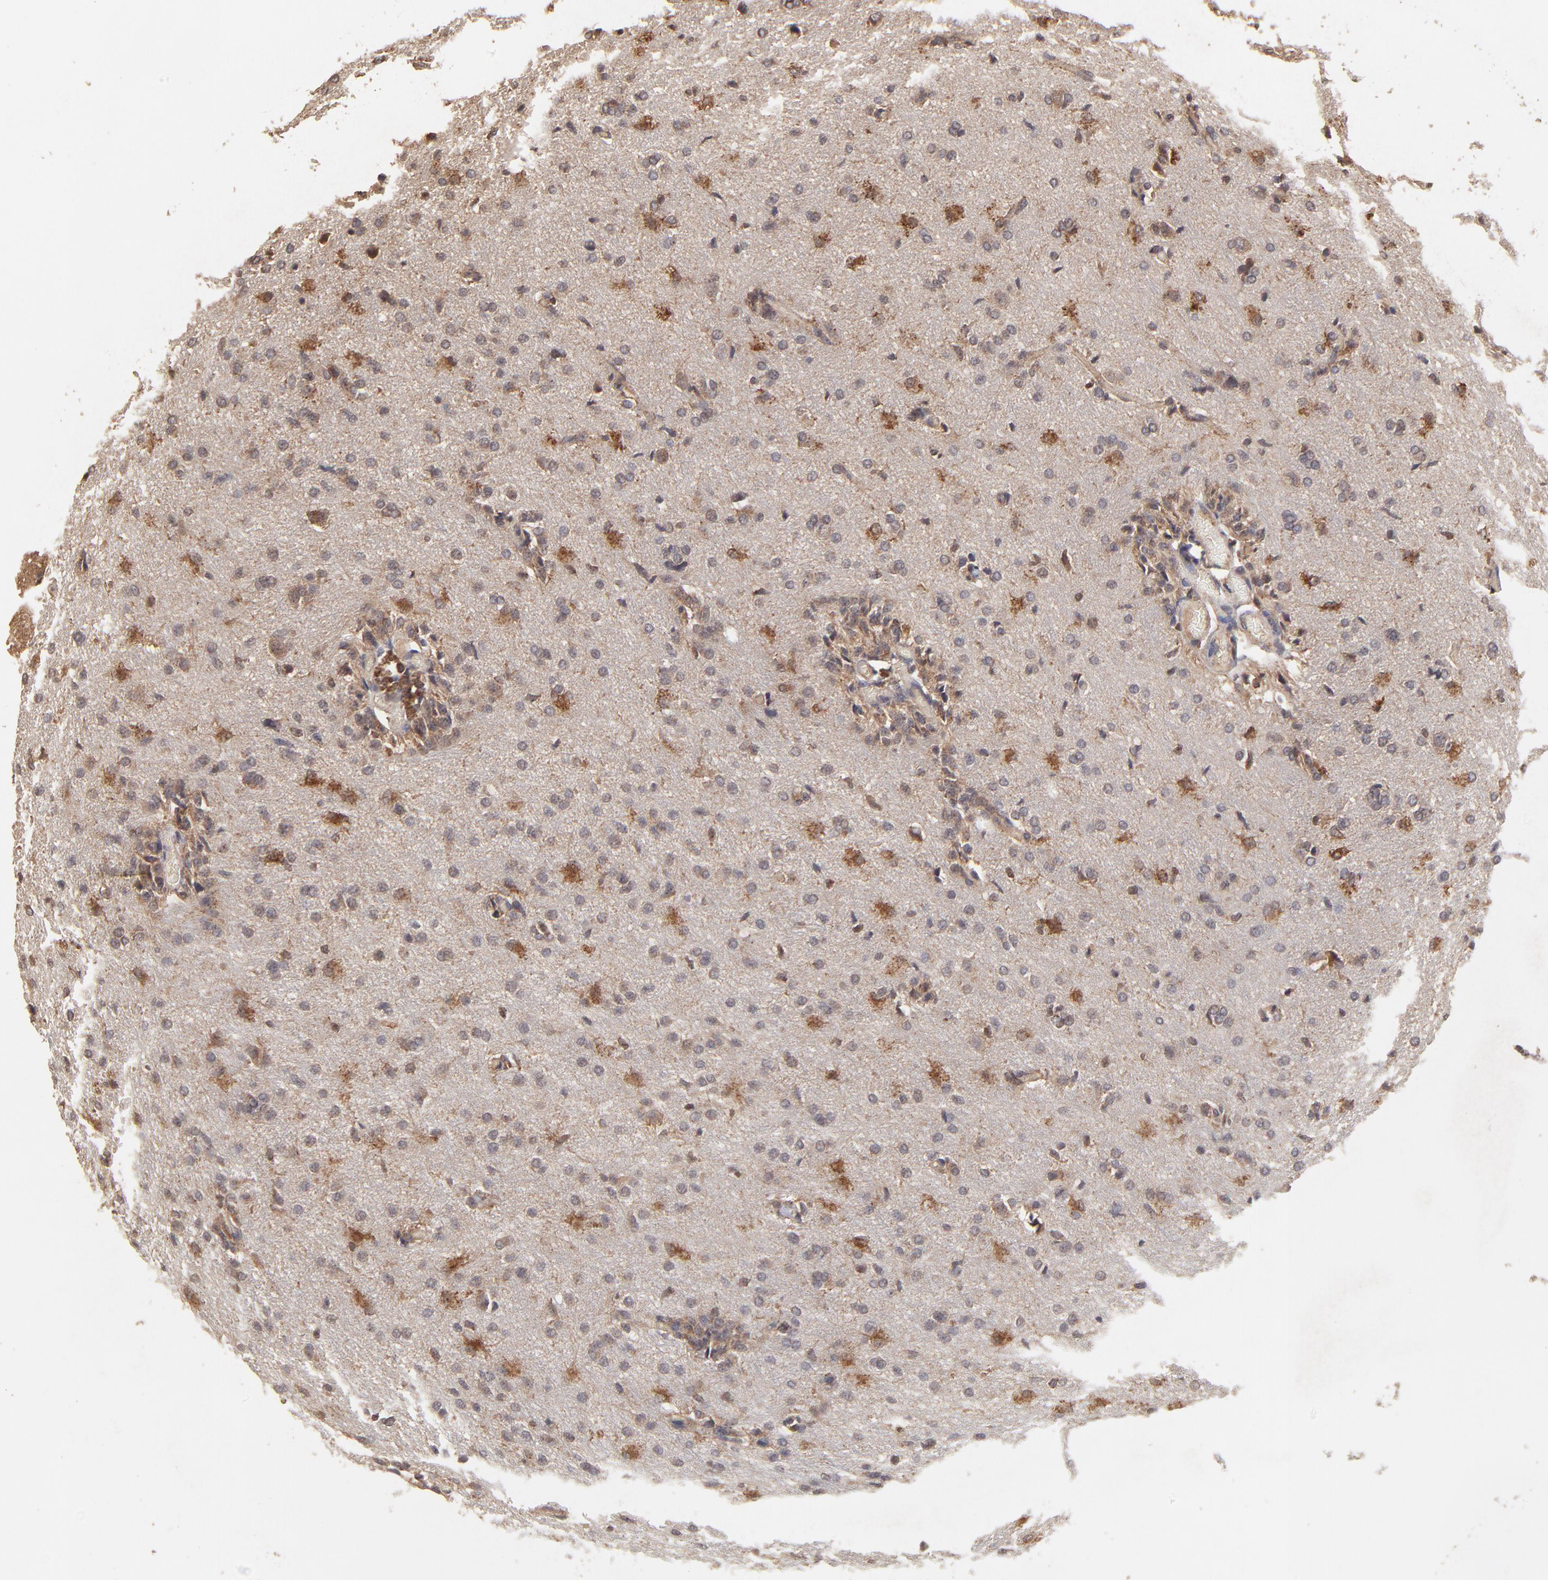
{"staining": {"intensity": "moderate", "quantity": "25%-75%", "location": "cytoplasmic/membranous"}, "tissue": "glioma", "cell_type": "Tumor cells", "image_type": "cancer", "snomed": [{"axis": "morphology", "description": "Glioma, malignant, High grade"}, {"axis": "topography", "description": "Brain"}], "caption": "Protein expression analysis of human malignant glioma (high-grade) reveals moderate cytoplasmic/membranous expression in about 25%-75% of tumor cells.", "gene": "STON2", "patient": {"sex": "male", "age": 68}}